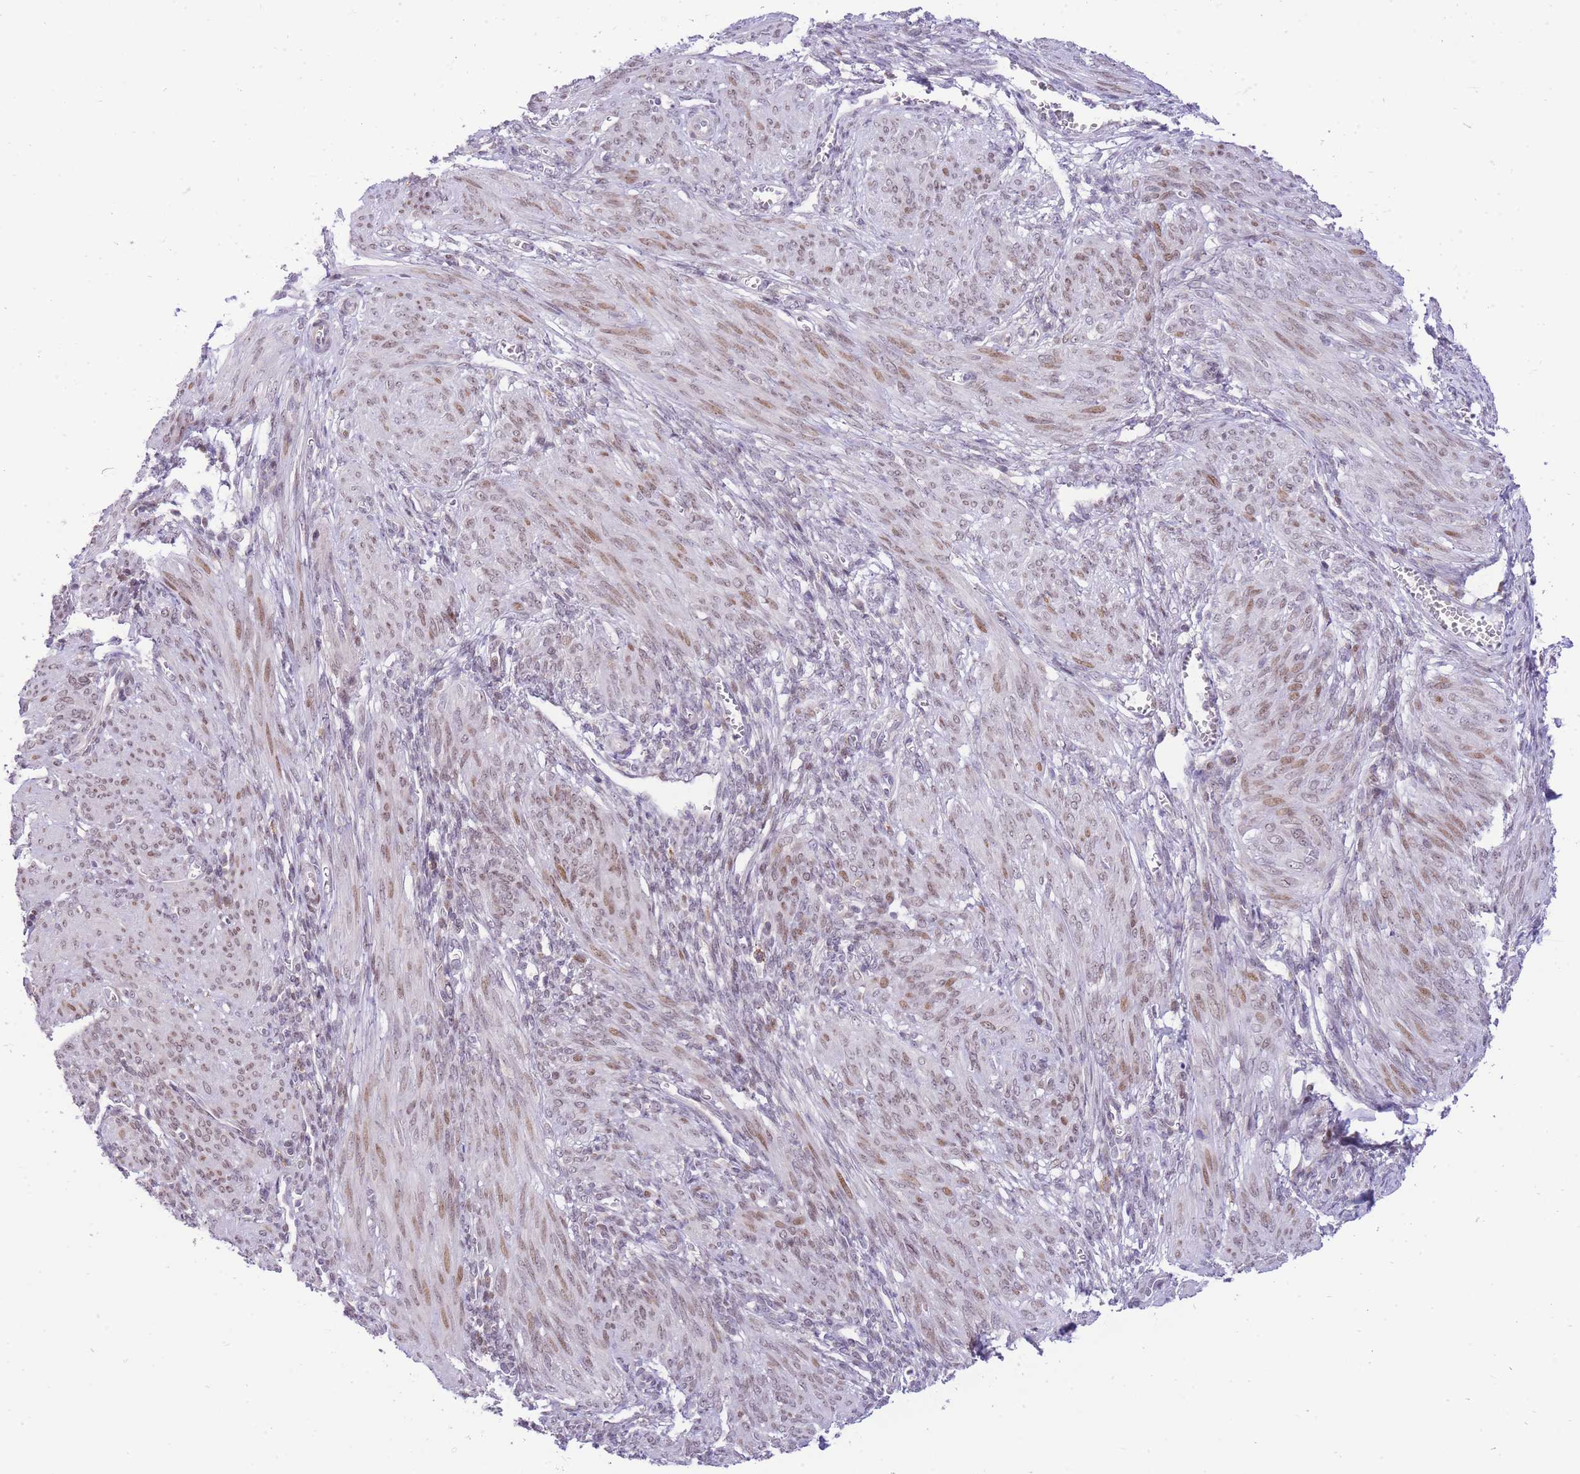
{"staining": {"intensity": "moderate", "quantity": "25%-75%", "location": "nuclear"}, "tissue": "smooth muscle", "cell_type": "Smooth muscle cells", "image_type": "normal", "snomed": [{"axis": "morphology", "description": "Normal tissue, NOS"}, {"axis": "topography", "description": "Smooth muscle"}], "caption": "Immunohistochemistry histopathology image of benign human smooth muscle stained for a protein (brown), which exhibits medium levels of moderate nuclear expression in approximately 25%-75% of smooth muscle cells.", "gene": "STK39", "patient": {"sex": "female", "age": 39}}